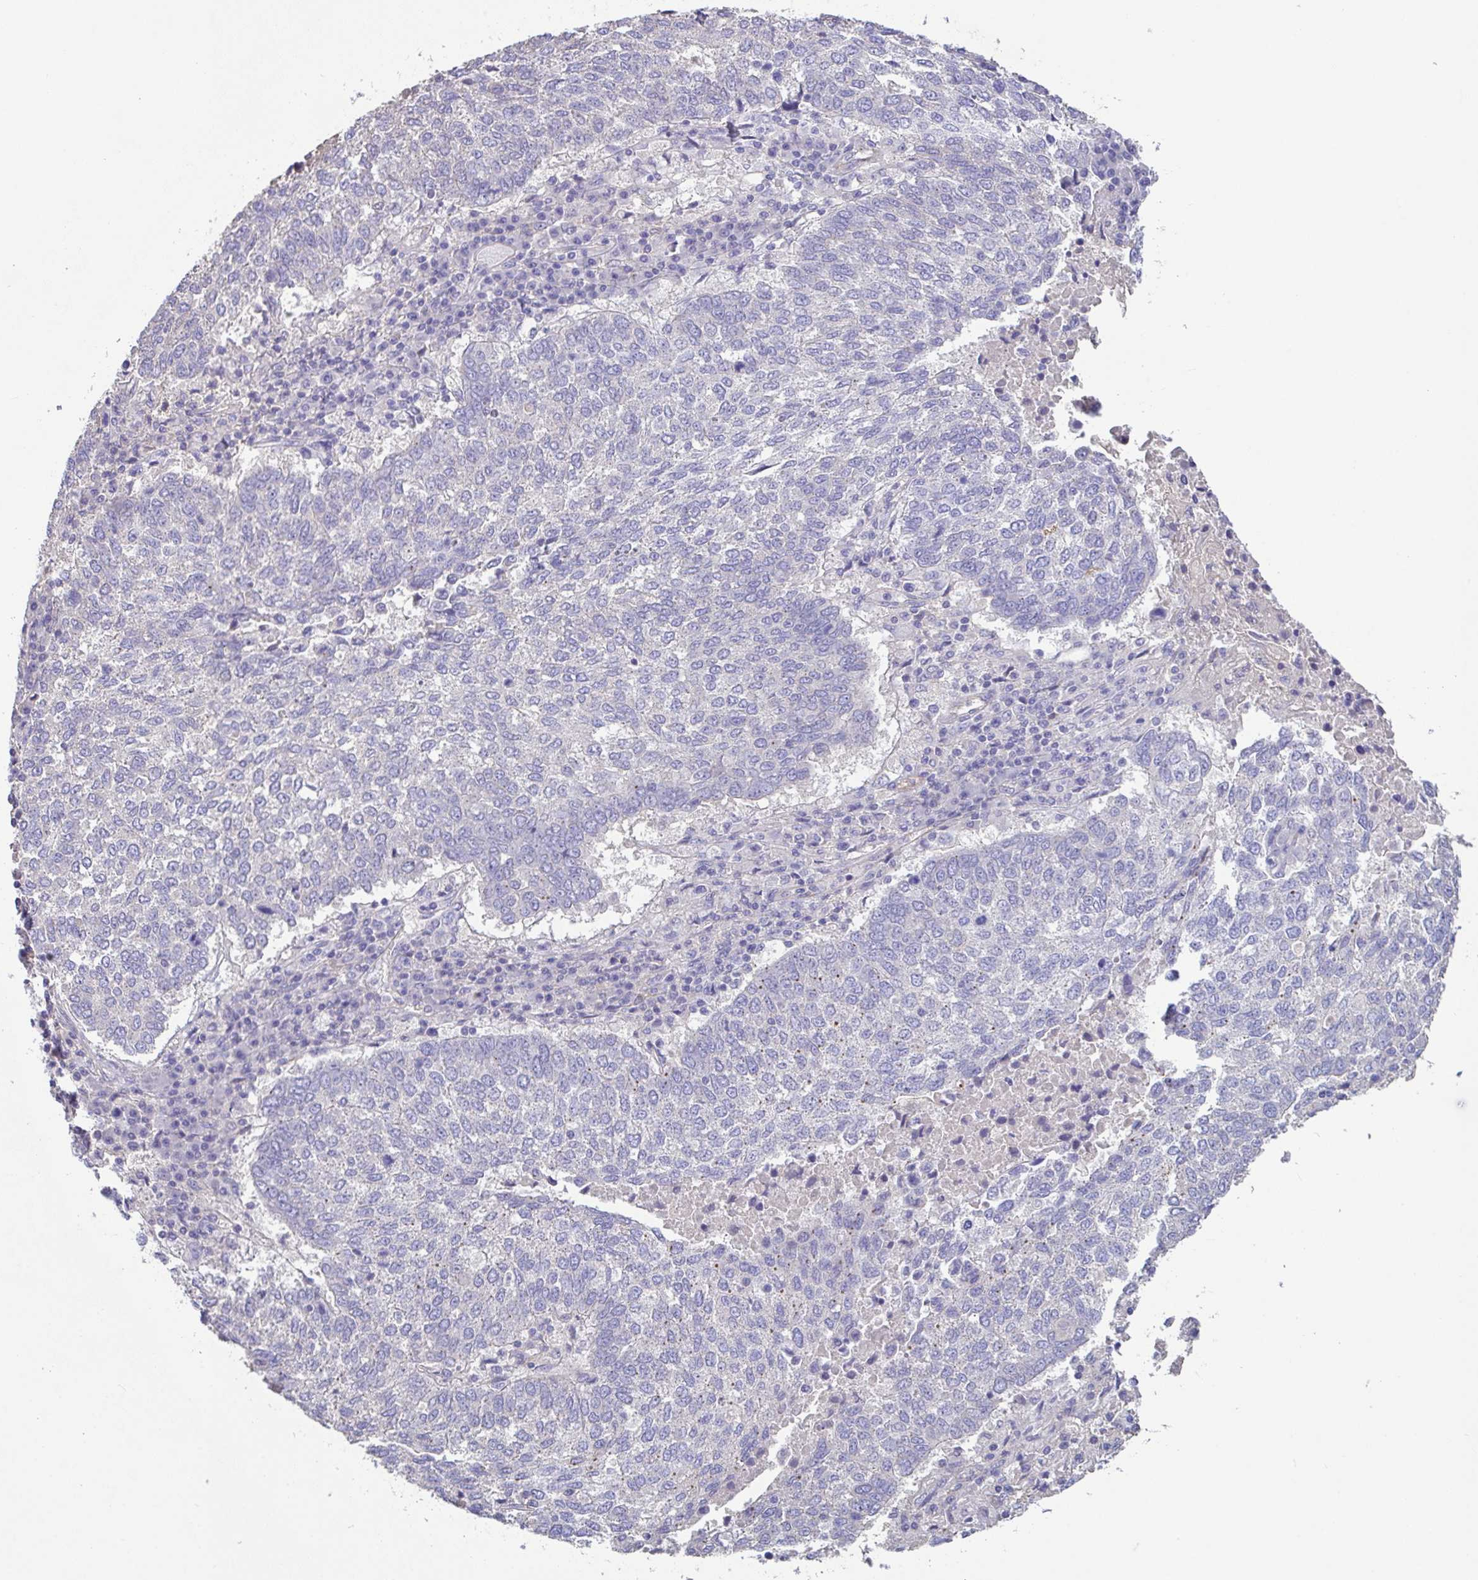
{"staining": {"intensity": "weak", "quantity": "<25%", "location": "cytoplasmic/membranous"}, "tissue": "lung cancer", "cell_type": "Tumor cells", "image_type": "cancer", "snomed": [{"axis": "morphology", "description": "Squamous cell carcinoma, NOS"}, {"axis": "topography", "description": "Lung"}], "caption": "This is a image of immunohistochemistry (IHC) staining of lung cancer (squamous cell carcinoma), which shows no positivity in tumor cells.", "gene": "ZNF813", "patient": {"sex": "male", "age": 73}}